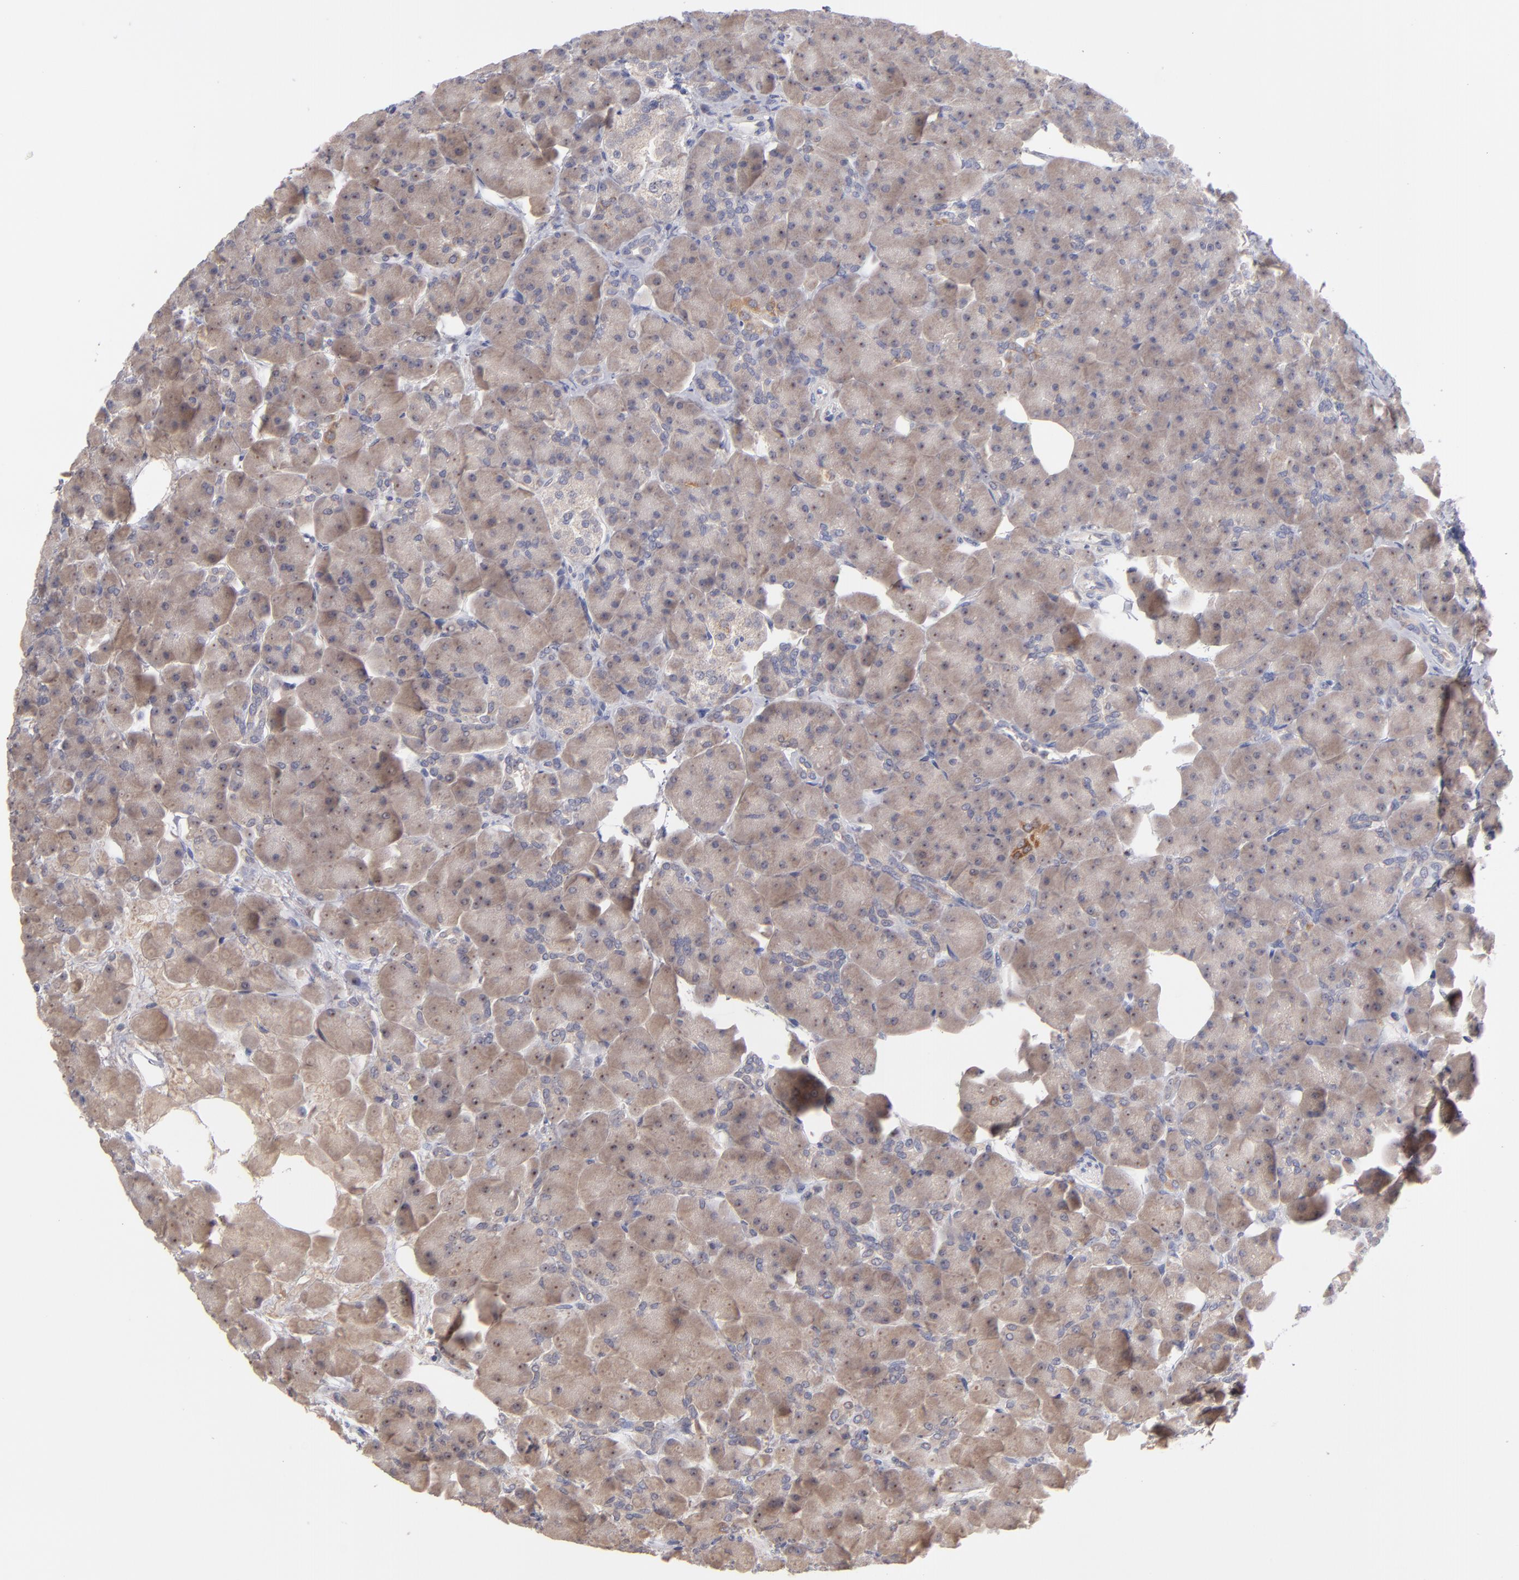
{"staining": {"intensity": "weak", "quantity": ">75%", "location": "cytoplasmic/membranous,nuclear"}, "tissue": "pancreas", "cell_type": "Exocrine glandular cells", "image_type": "normal", "snomed": [{"axis": "morphology", "description": "Normal tissue, NOS"}, {"axis": "topography", "description": "Pancreas"}], "caption": "Weak cytoplasmic/membranous,nuclear protein expression is present in approximately >75% of exocrine glandular cells in pancreas. The protein is stained brown, and the nuclei are stained in blue (DAB IHC with brightfield microscopy, high magnification).", "gene": "HCCS", "patient": {"sex": "male", "age": 66}}